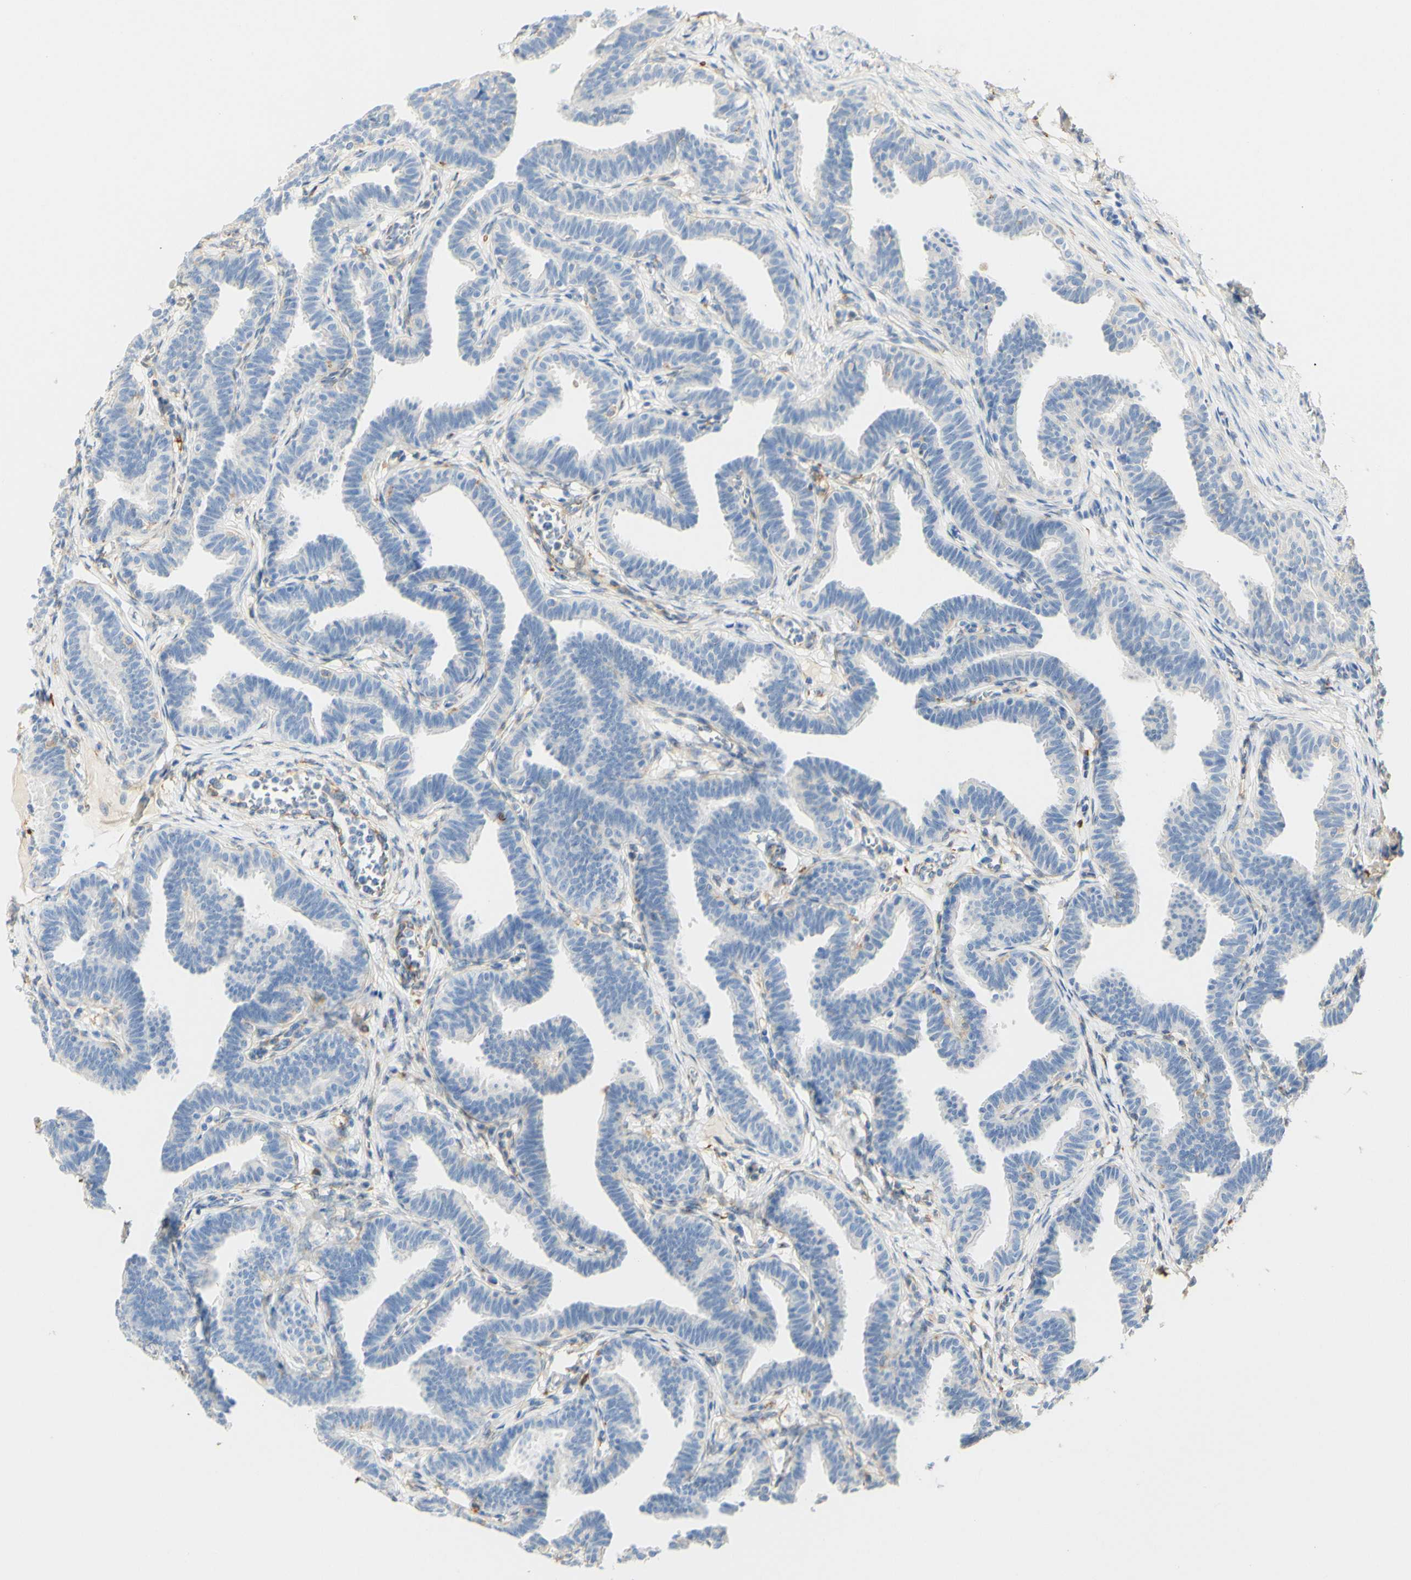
{"staining": {"intensity": "negative", "quantity": "none", "location": "none"}, "tissue": "fallopian tube", "cell_type": "Glandular cells", "image_type": "normal", "snomed": [{"axis": "morphology", "description": "Normal tissue, NOS"}, {"axis": "topography", "description": "Fallopian tube"}, {"axis": "topography", "description": "Ovary"}], "caption": "Immunohistochemistry histopathology image of normal fallopian tube stained for a protein (brown), which reveals no staining in glandular cells.", "gene": "FCGRT", "patient": {"sex": "female", "age": 23}}